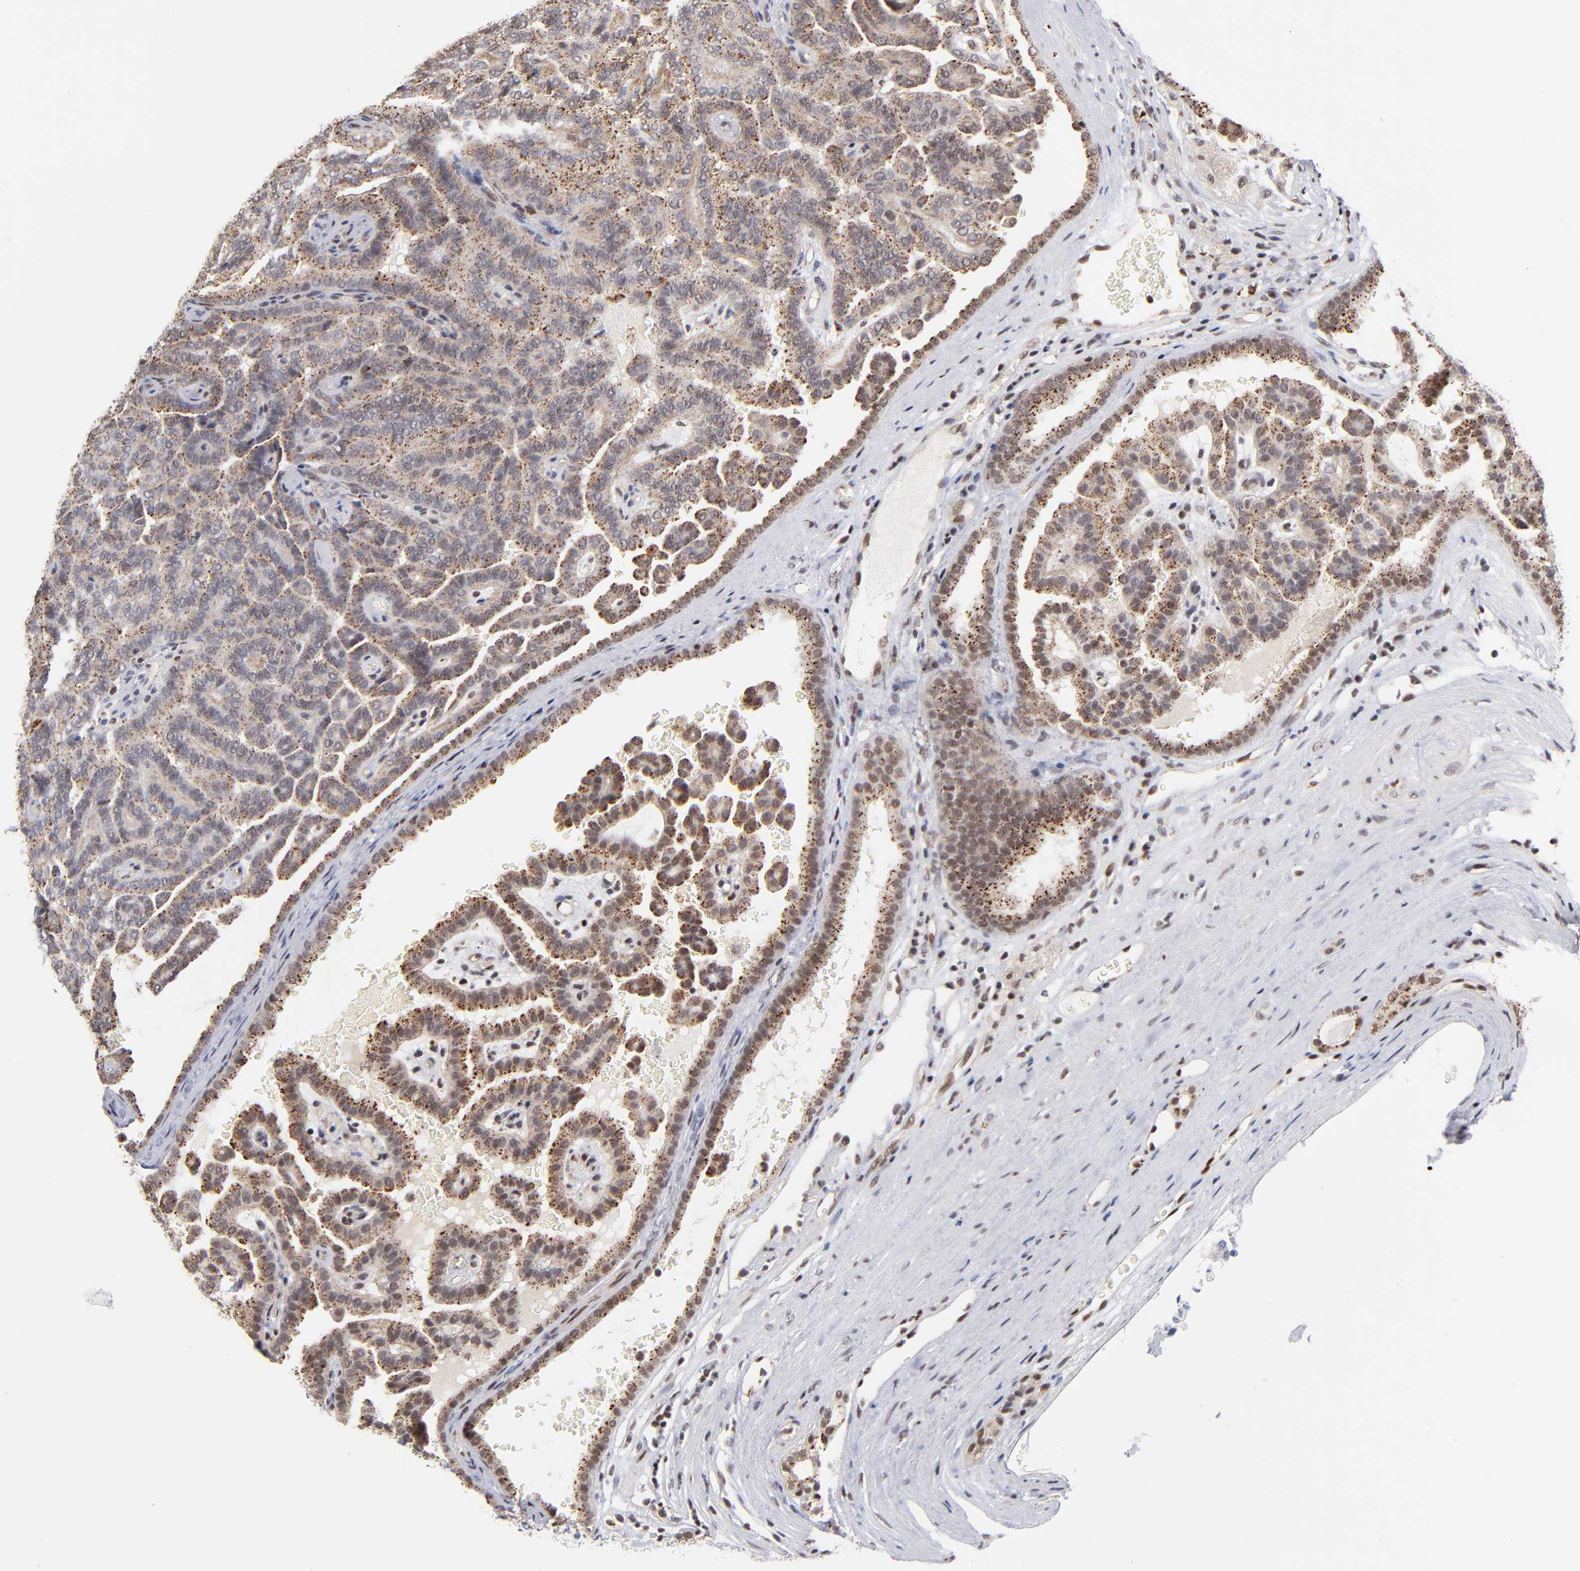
{"staining": {"intensity": "moderate", "quantity": ">75%", "location": "cytoplasmic/membranous"}, "tissue": "renal cancer", "cell_type": "Tumor cells", "image_type": "cancer", "snomed": [{"axis": "morphology", "description": "Adenocarcinoma, NOS"}, {"axis": "topography", "description": "Kidney"}], "caption": "This micrograph demonstrates renal cancer stained with IHC to label a protein in brown. The cytoplasmic/membranous of tumor cells show moderate positivity for the protein. Nuclei are counter-stained blue.", "gene": "GABPA", "patient": {"sex": "male", "age": 61}}